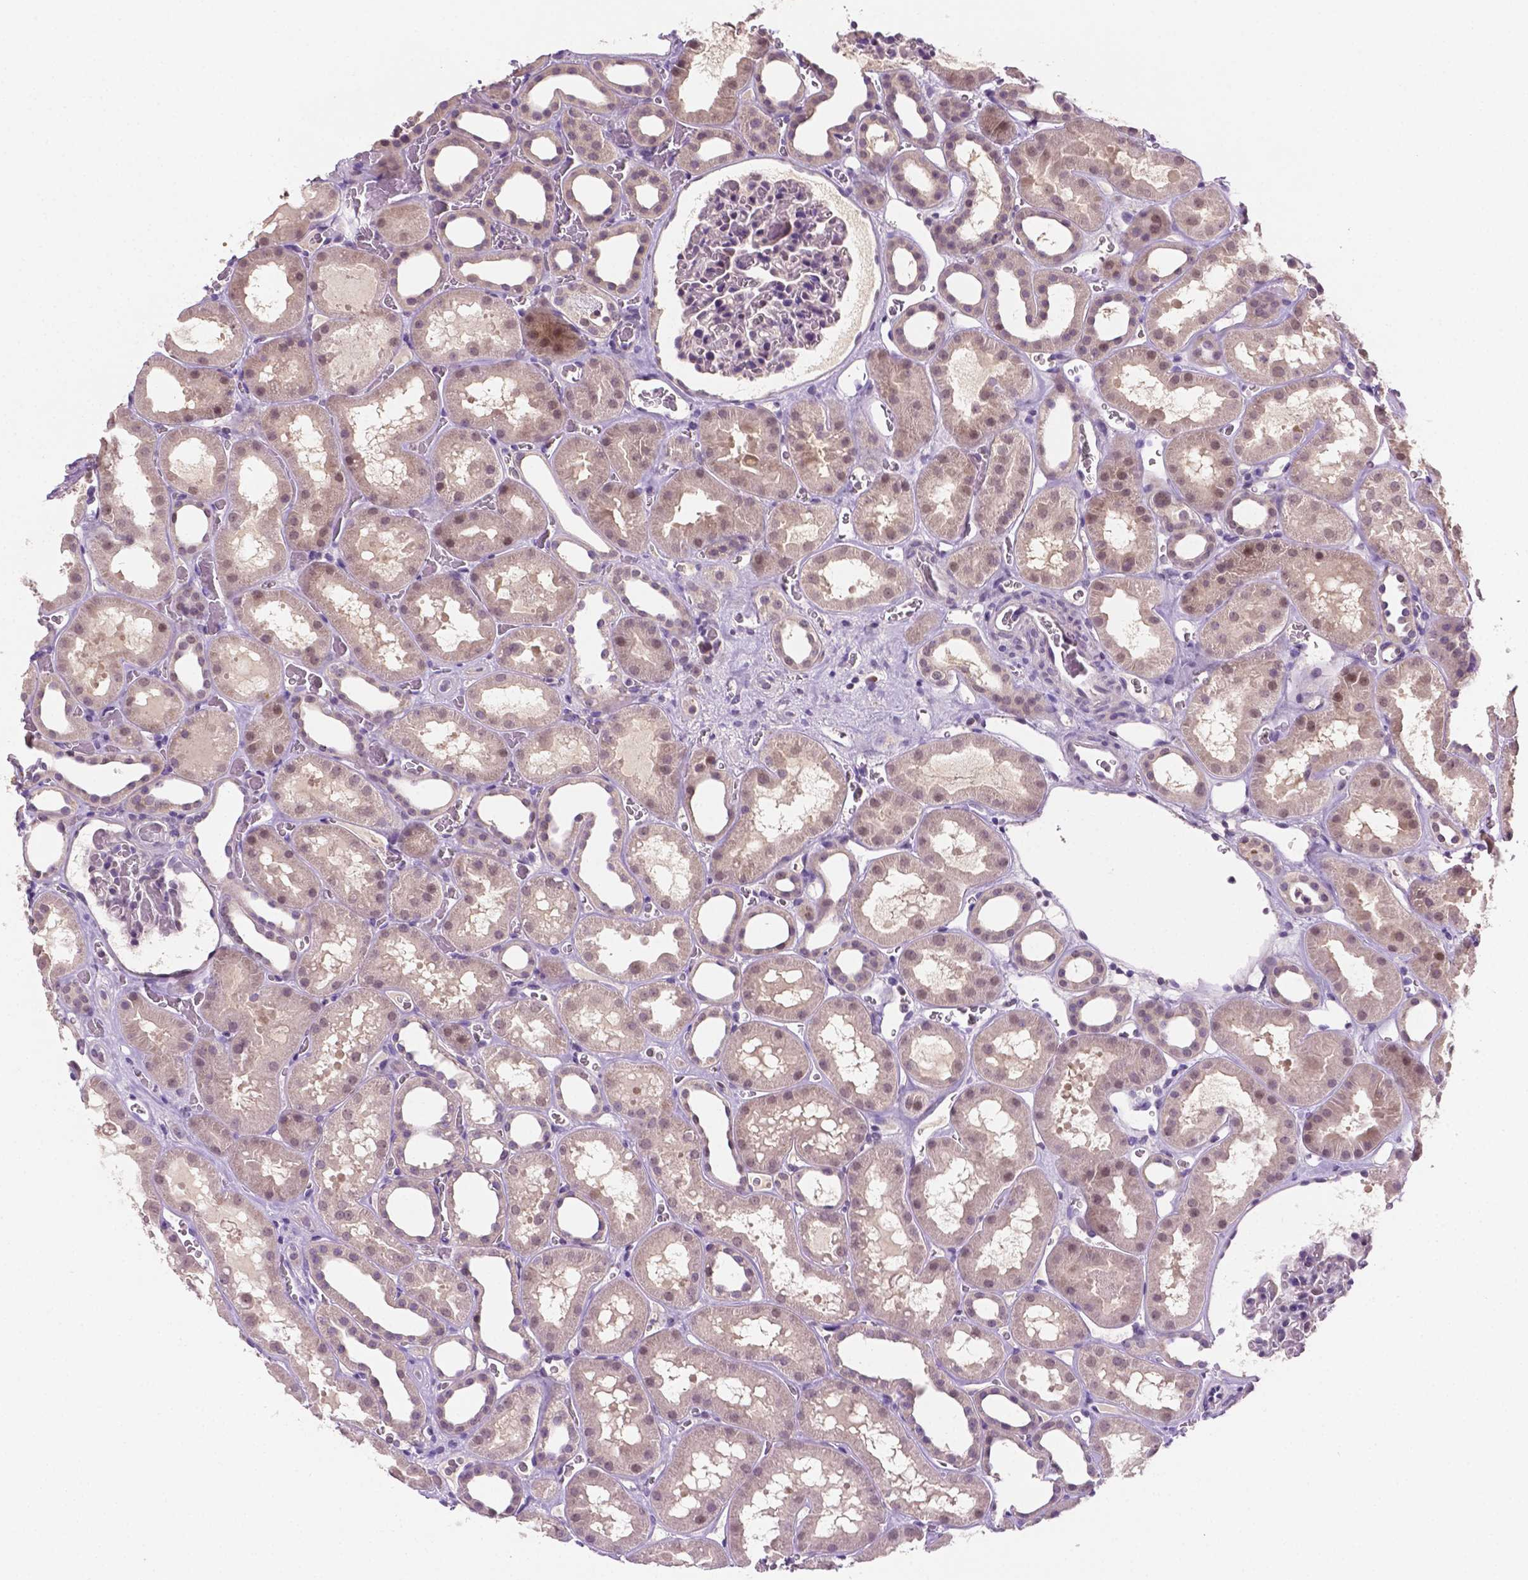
{"staining": {"intensity": "negative", "quantity": "none", "location": "none"}, "tissue": "kidney", "cell_type": "Cells in glomeruli", "image_type": "normal", "snomed": [{"axis": "morphology", "description": "Normal tissue, NOS"}, {"axis": "topography", "description": "Kidney"}], "caption": "An image of human kidney is negative for staining in cells in glomeruli. (DAB immunohistochemistry (IHC) with hematoxylin counter stain).", "gene": "MROH6", "patient": {"sex": "female", "age": 41}}